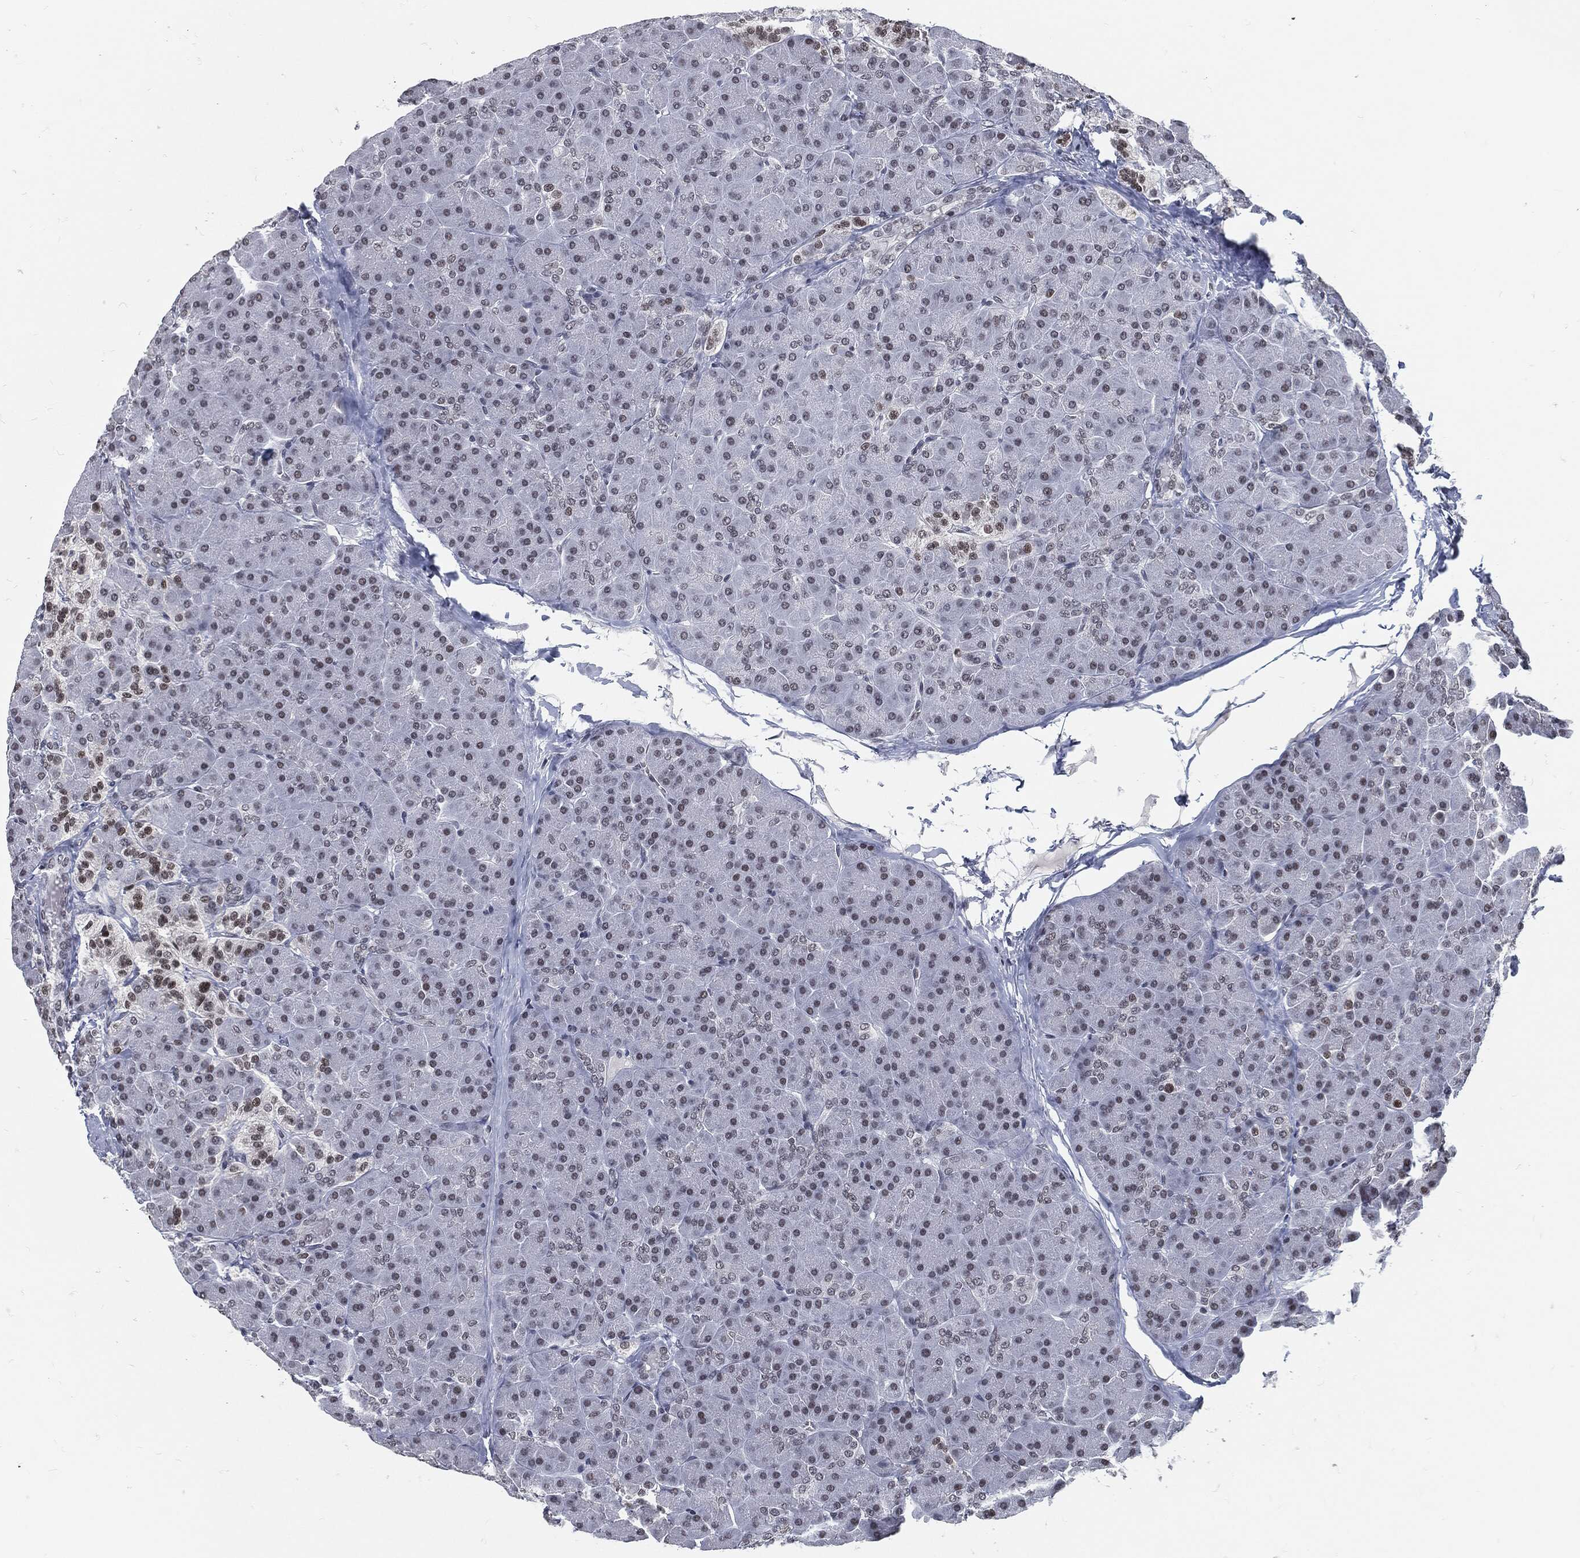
{"staining": {"intensity": "weak", "quantity": "25%-75%", "location": "nuclear"}, "tissue": "pancreas", "cell_type": "Exocrine glandular cells", "image_type": "normal", "snomed": [{"axis": "morphology", "description": "Normal tissue, NOS"}, {"axis": "topography", "description": "Pancreas"}], "caption": "Weak nuclear expression is appreciated in approximately 25%-75% of exocrine glandular cells in unremarkable pancreas. (DAB (3,3'-diaminobenzidine) IHC with brightfield microscopy, high magnification).", "gene": "ANXA1", "patient": {"sex": "female", "age": 44}}